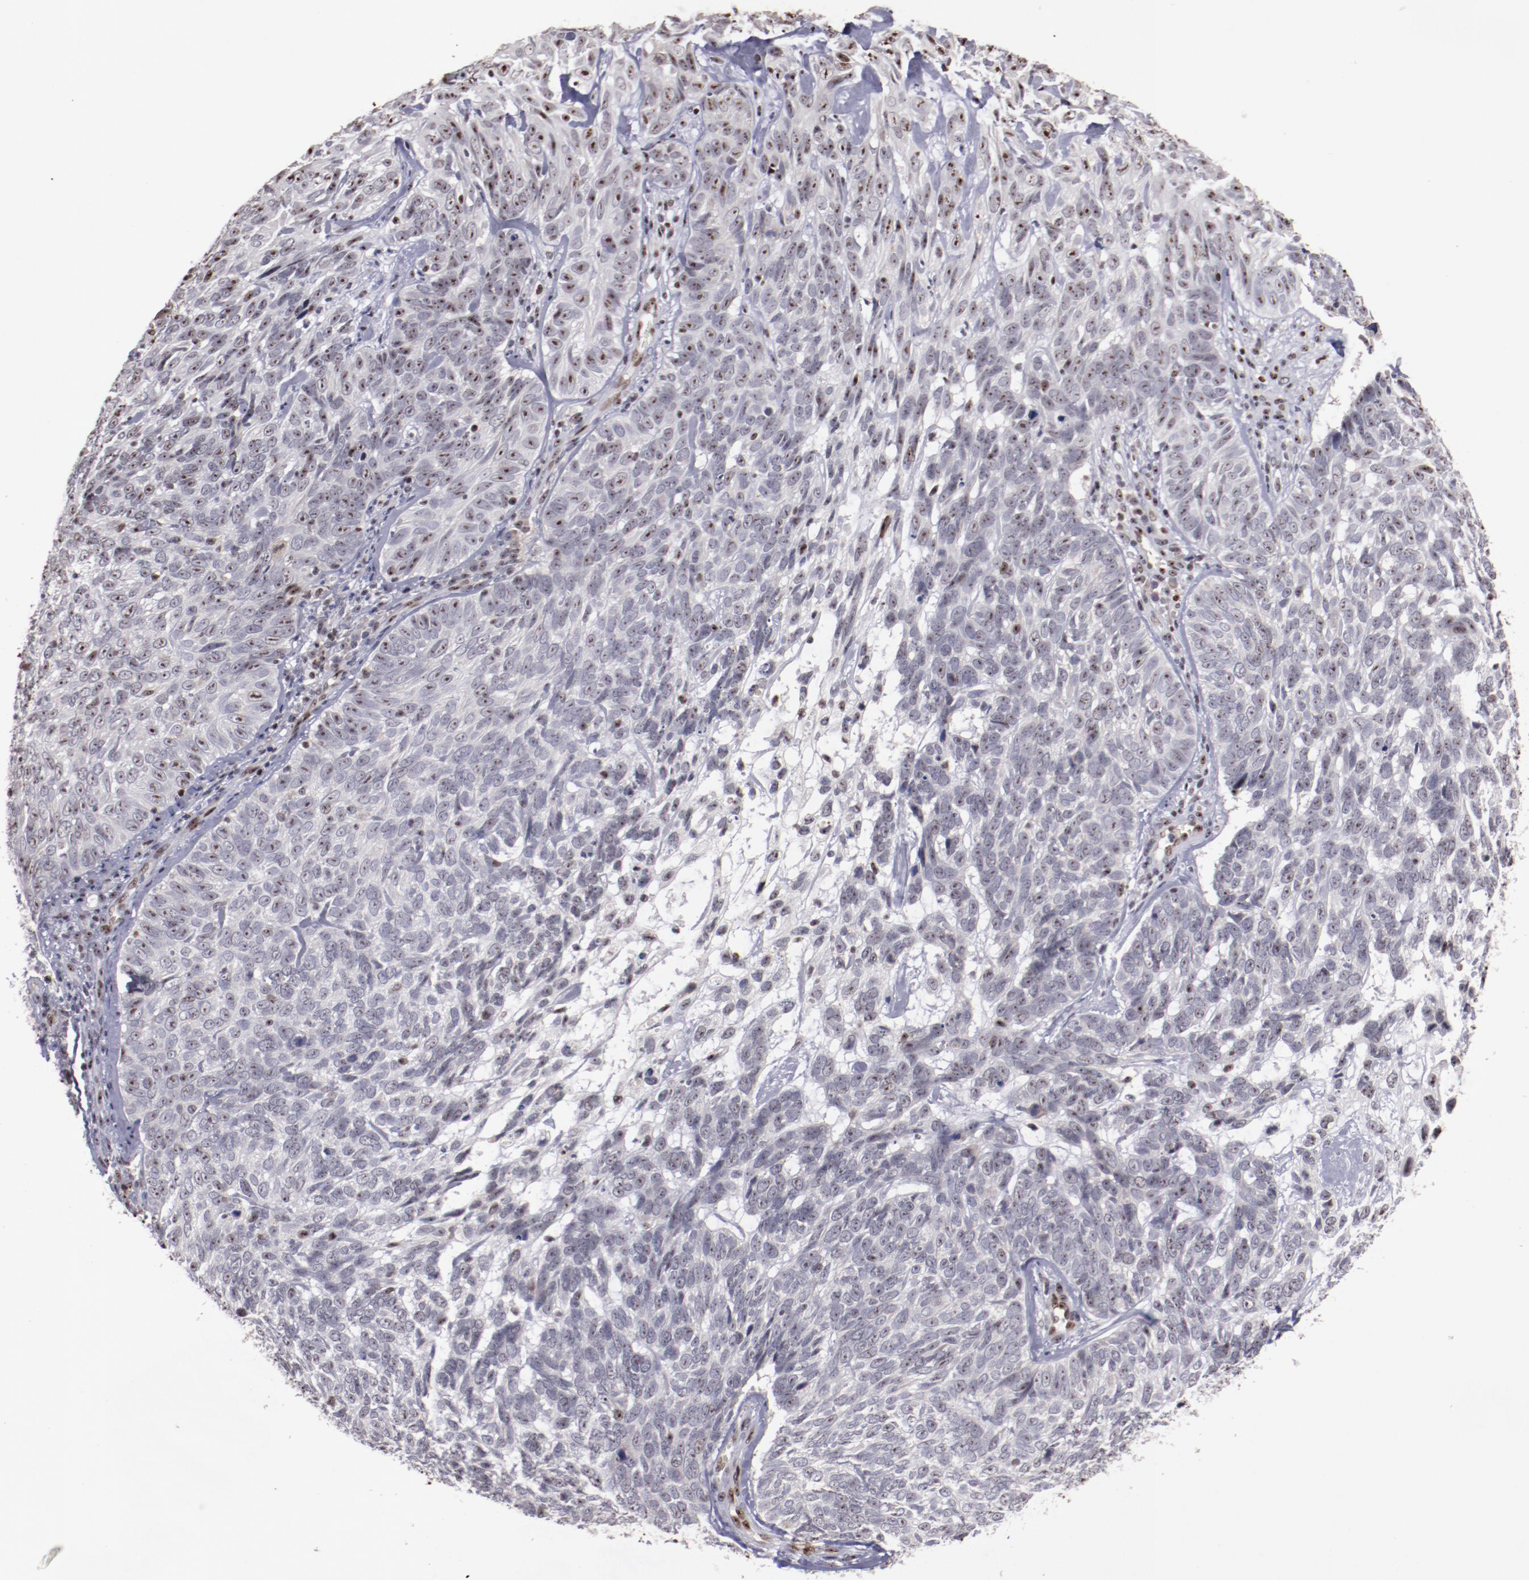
{"staining": {"intensity": "moderate", "quantity": "25%-75%", "location": "nuclear"}, "tissue": "skin cancer", "cell_type": "Tumor cells", "image_type": "cancer", "snomed": [{"axis": "morphology", "description": "Basal cell carcinoma"}, {"axis": "topography", "description": "Skin"}], "caption": "Basal cell carcinoma (skin) tissue demonstrates moderate nuclear expression in about 25%-75% of tumor cells", "gene": "DDX24", "patient": {"sex": "male", "age": 72}}